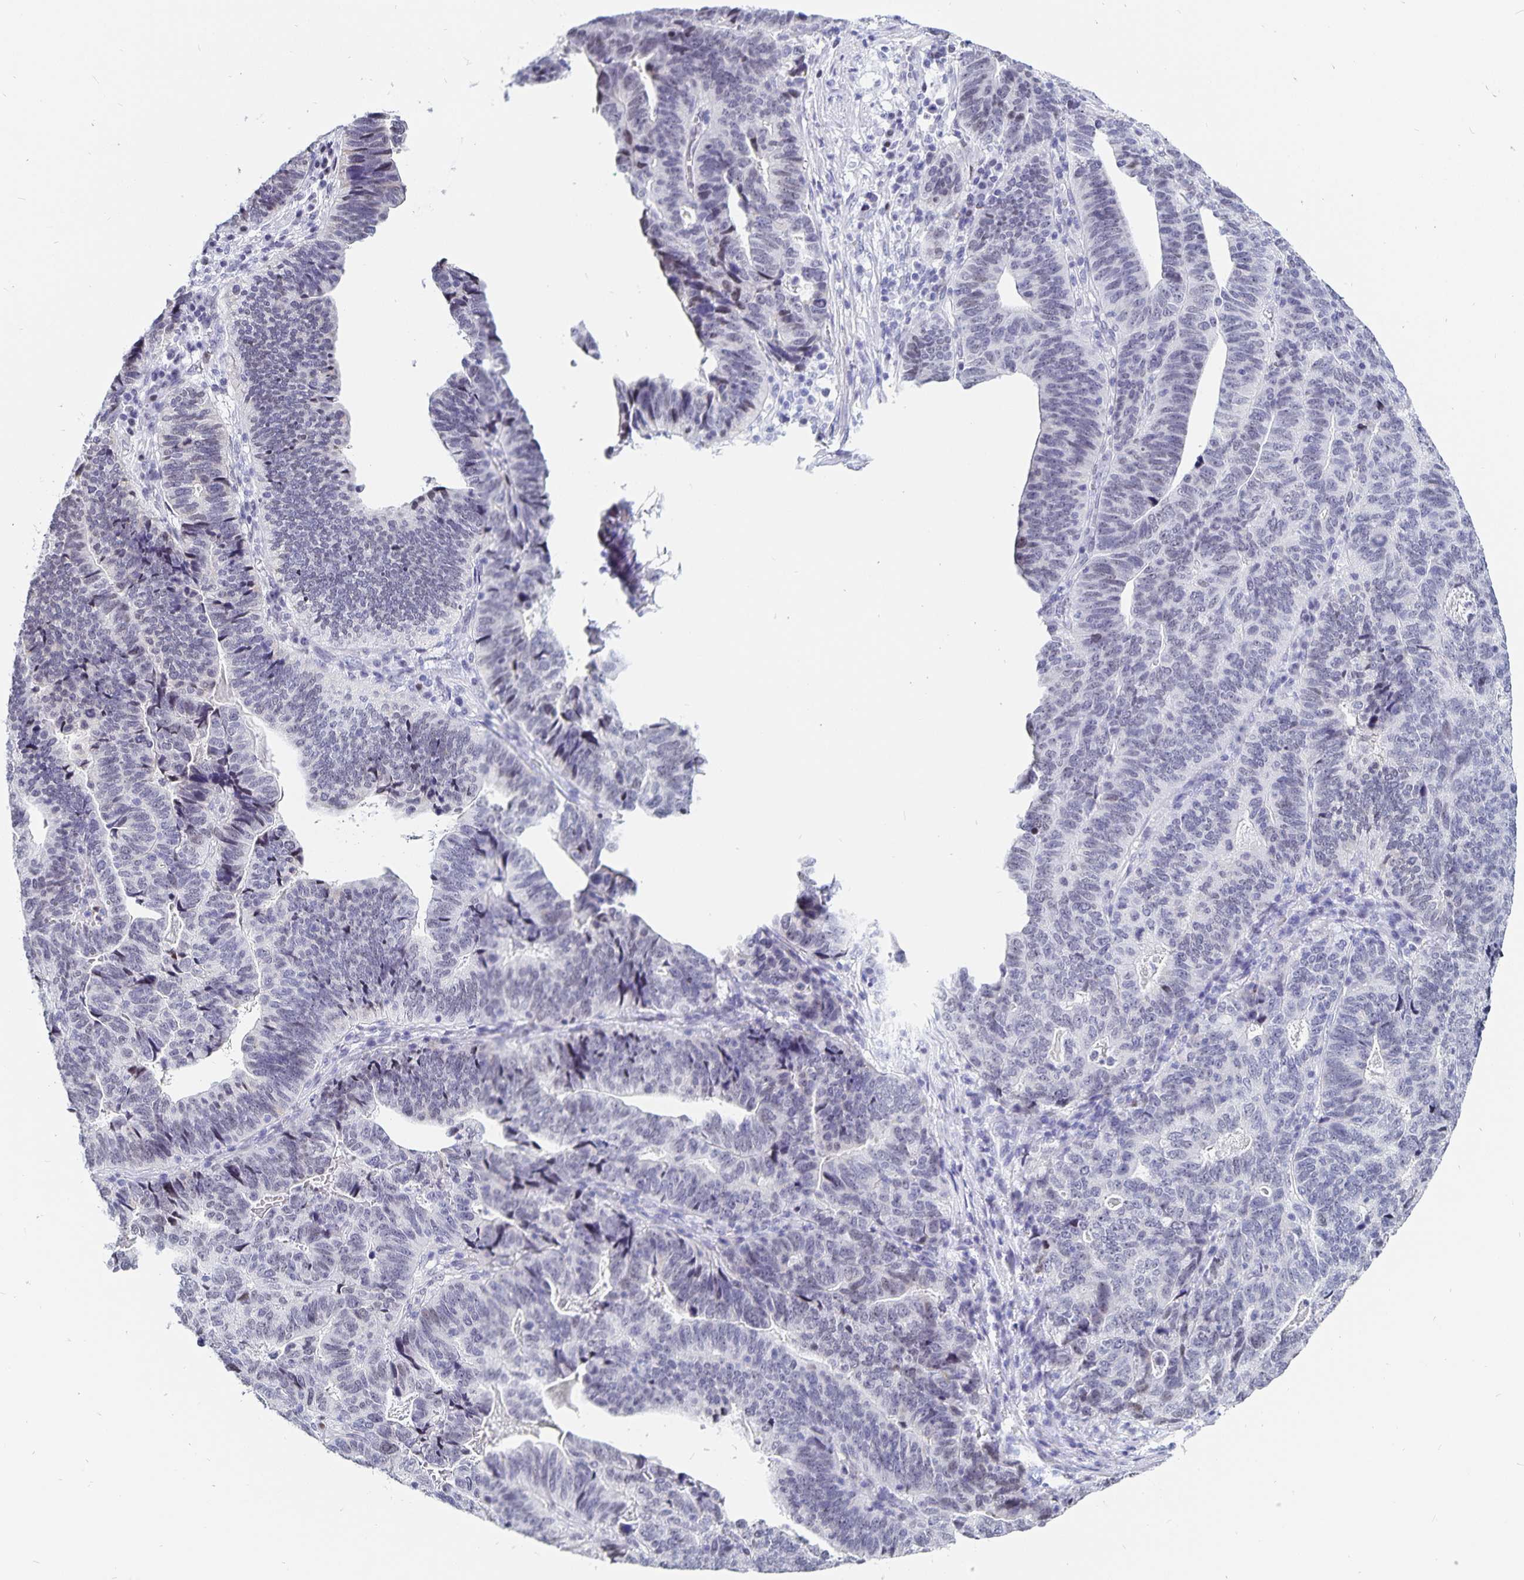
{"staining": {"intensity": "negative", "quantity": "none", "location": "none"}, "tissue": "stomach cancer", "cell_type": "Tumor cells", "image_type": "cancer", "snomed": [{"axis": "morphology", "description": "Adenocarcinoma, NOS"}, {"axis": "topography", "description": "Stomach, upper"}], "caption": "A micrograph of human stomach cancer is negative for staining in tumor cells.", "gene": "HMGB3", "patient": {"sex": "female", "age": 67}}